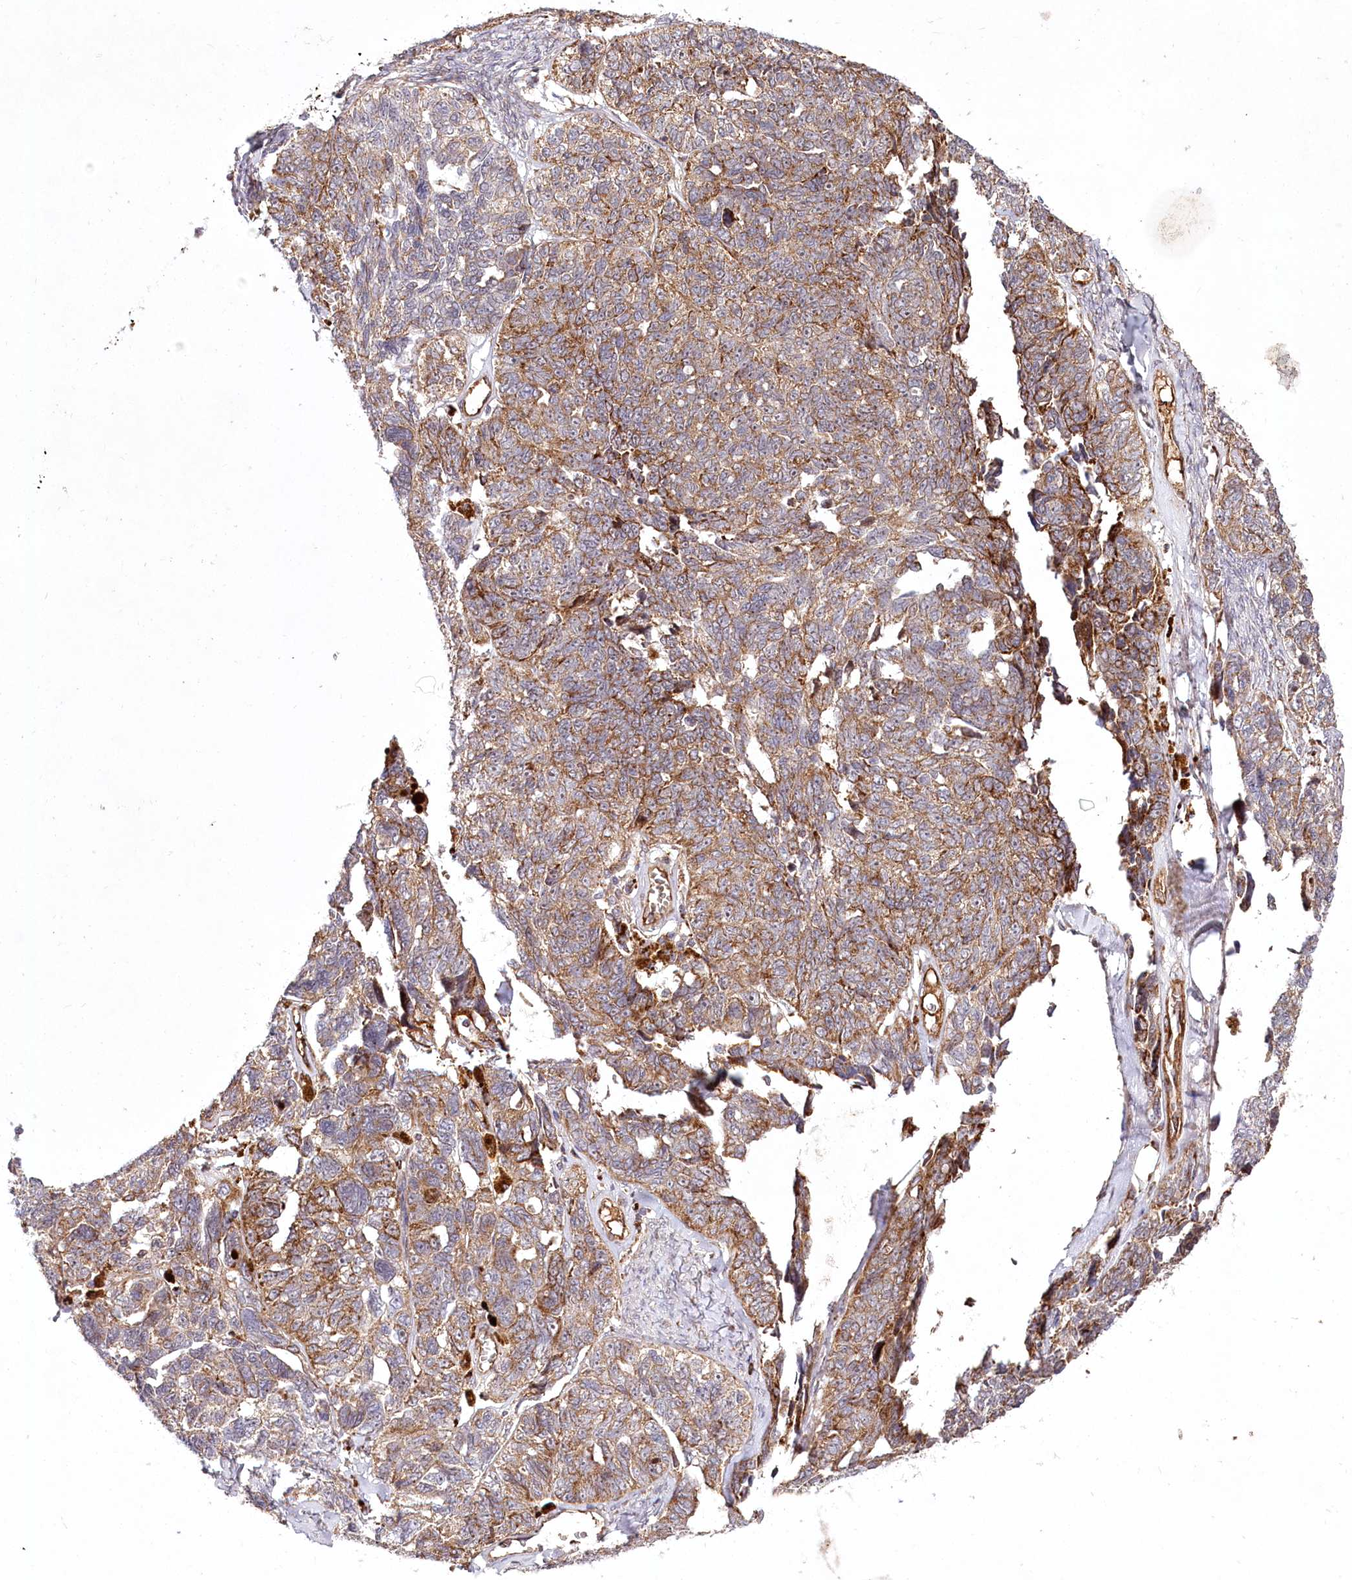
{"staining": {"intensity": "moderate", "quantity": ">75%", "location": "cytoplasmic/membranous"}, "tissue": "ovarian cancer", "cell_type": "Tumor cells", "image_type": "cancer", "snomed": [{"axis": "morphology", "description": "Cystadenocarcinoma, serous, NOS"}, {"axis": "topography", "description": "Ovary"}], "caption": "Tumor cells reveal medium levels of moderate cytoplasmic/membranous staining in about >75% of cells in human ovarian serous cystadenocarcinoma. The staining is performed using DAB (3,3'-diaminobenzidine) brown chromogen to label protein expression. The nuclei are counter-stained blue using hematoxylin.", "gene": "PSTK", "patient": {"sex": "female", "age": 79}}